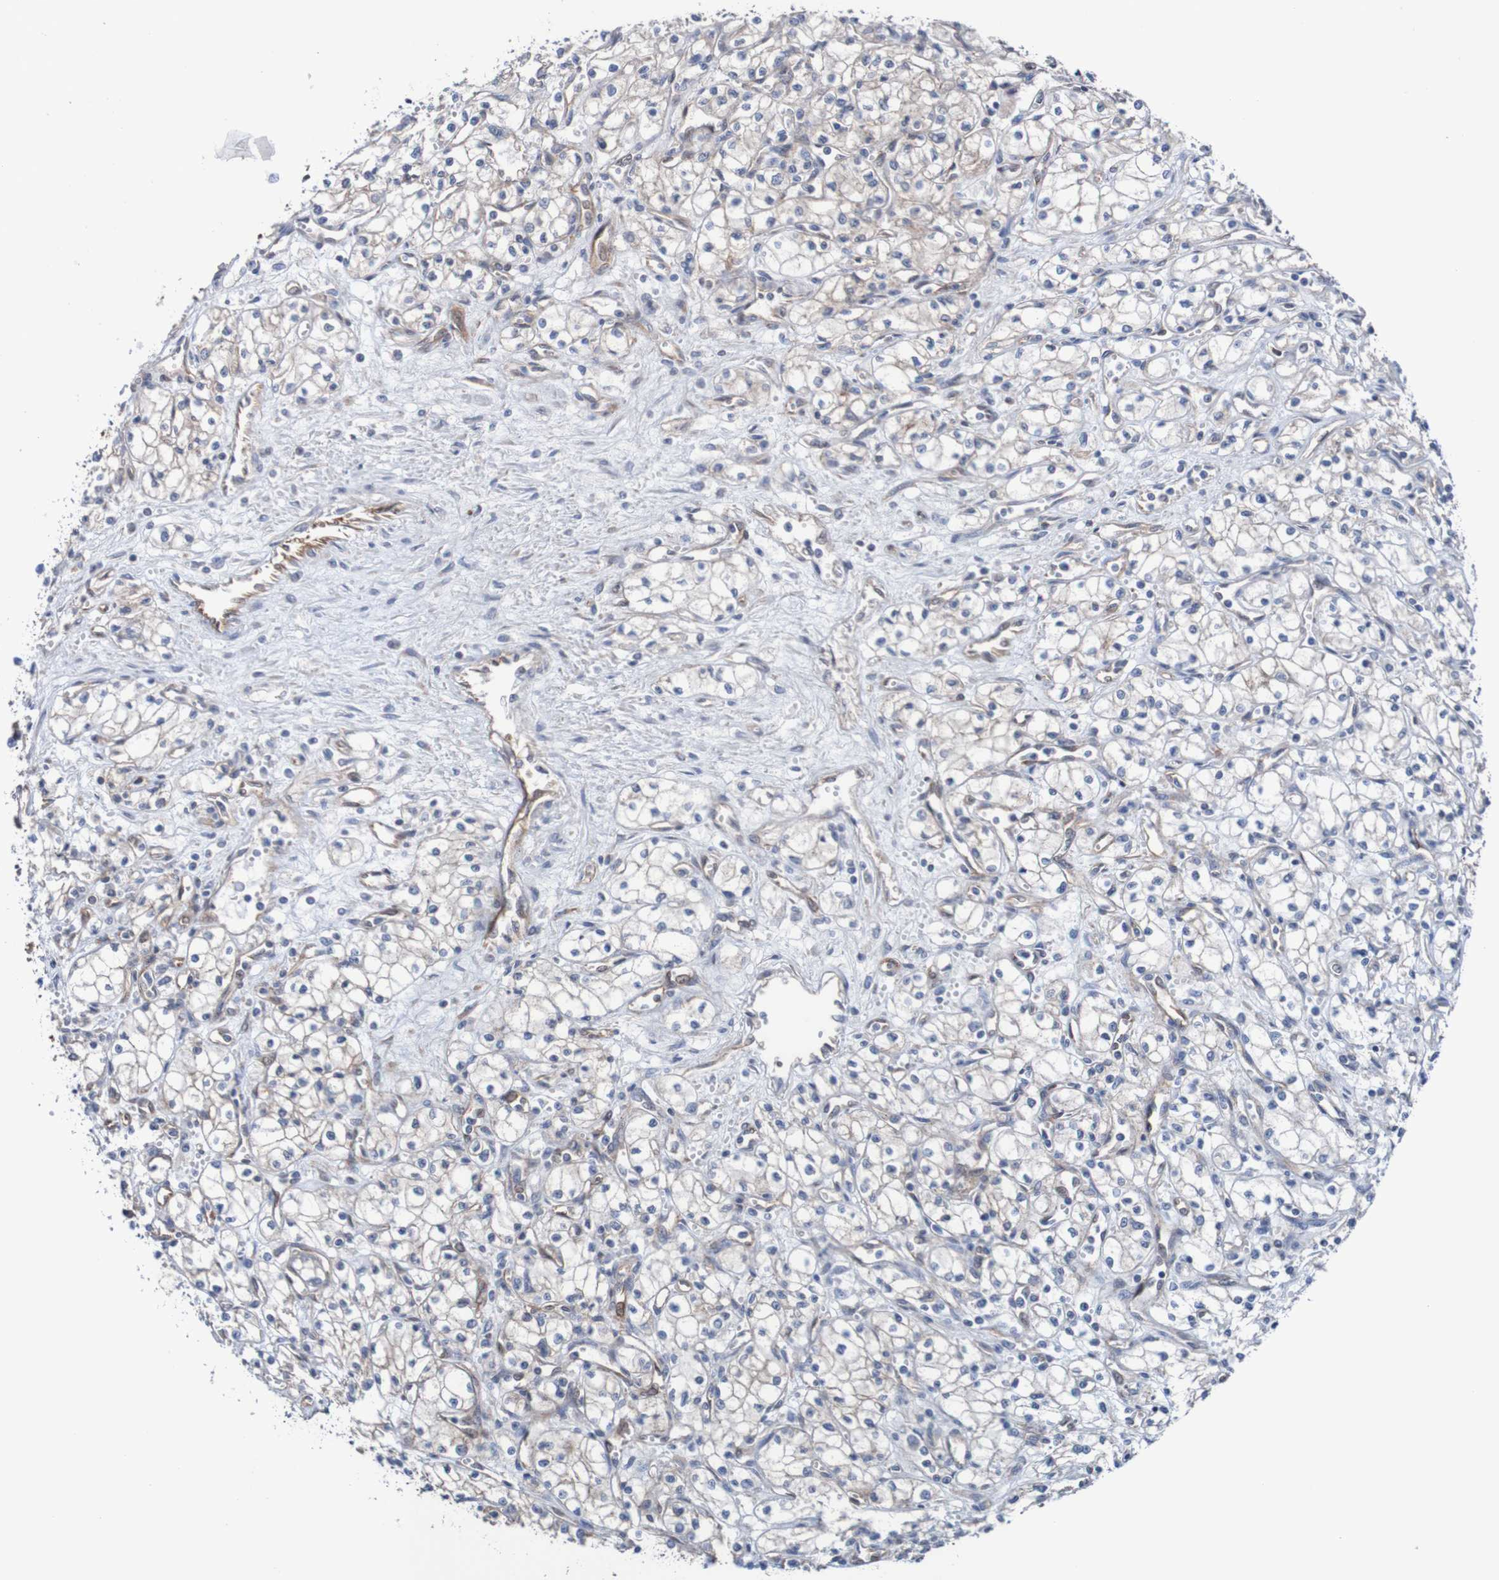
{"staining": {"intensity": "weak", "quantity": "<25%", "location": "cytoplasmic/membranous"}, "tissue": "renal cancer", "cell_type": "Tumor cells", "image_type": "cancer", "snomed": [{"axis": "morphology", "description": "Normal tissue, NOS"}, {"axis": "morphology", "description": "Adenocarcinoma, NOS"}, {"axis": "topography", "description": "Kidney"}], "caption": "High power microscopy histopathology image of an IHC micrograph of renal cancer, revealing no significant positivity in tumor cells.", "gene": "RIGI", "patient": {"sex": "male", "age": 59}}